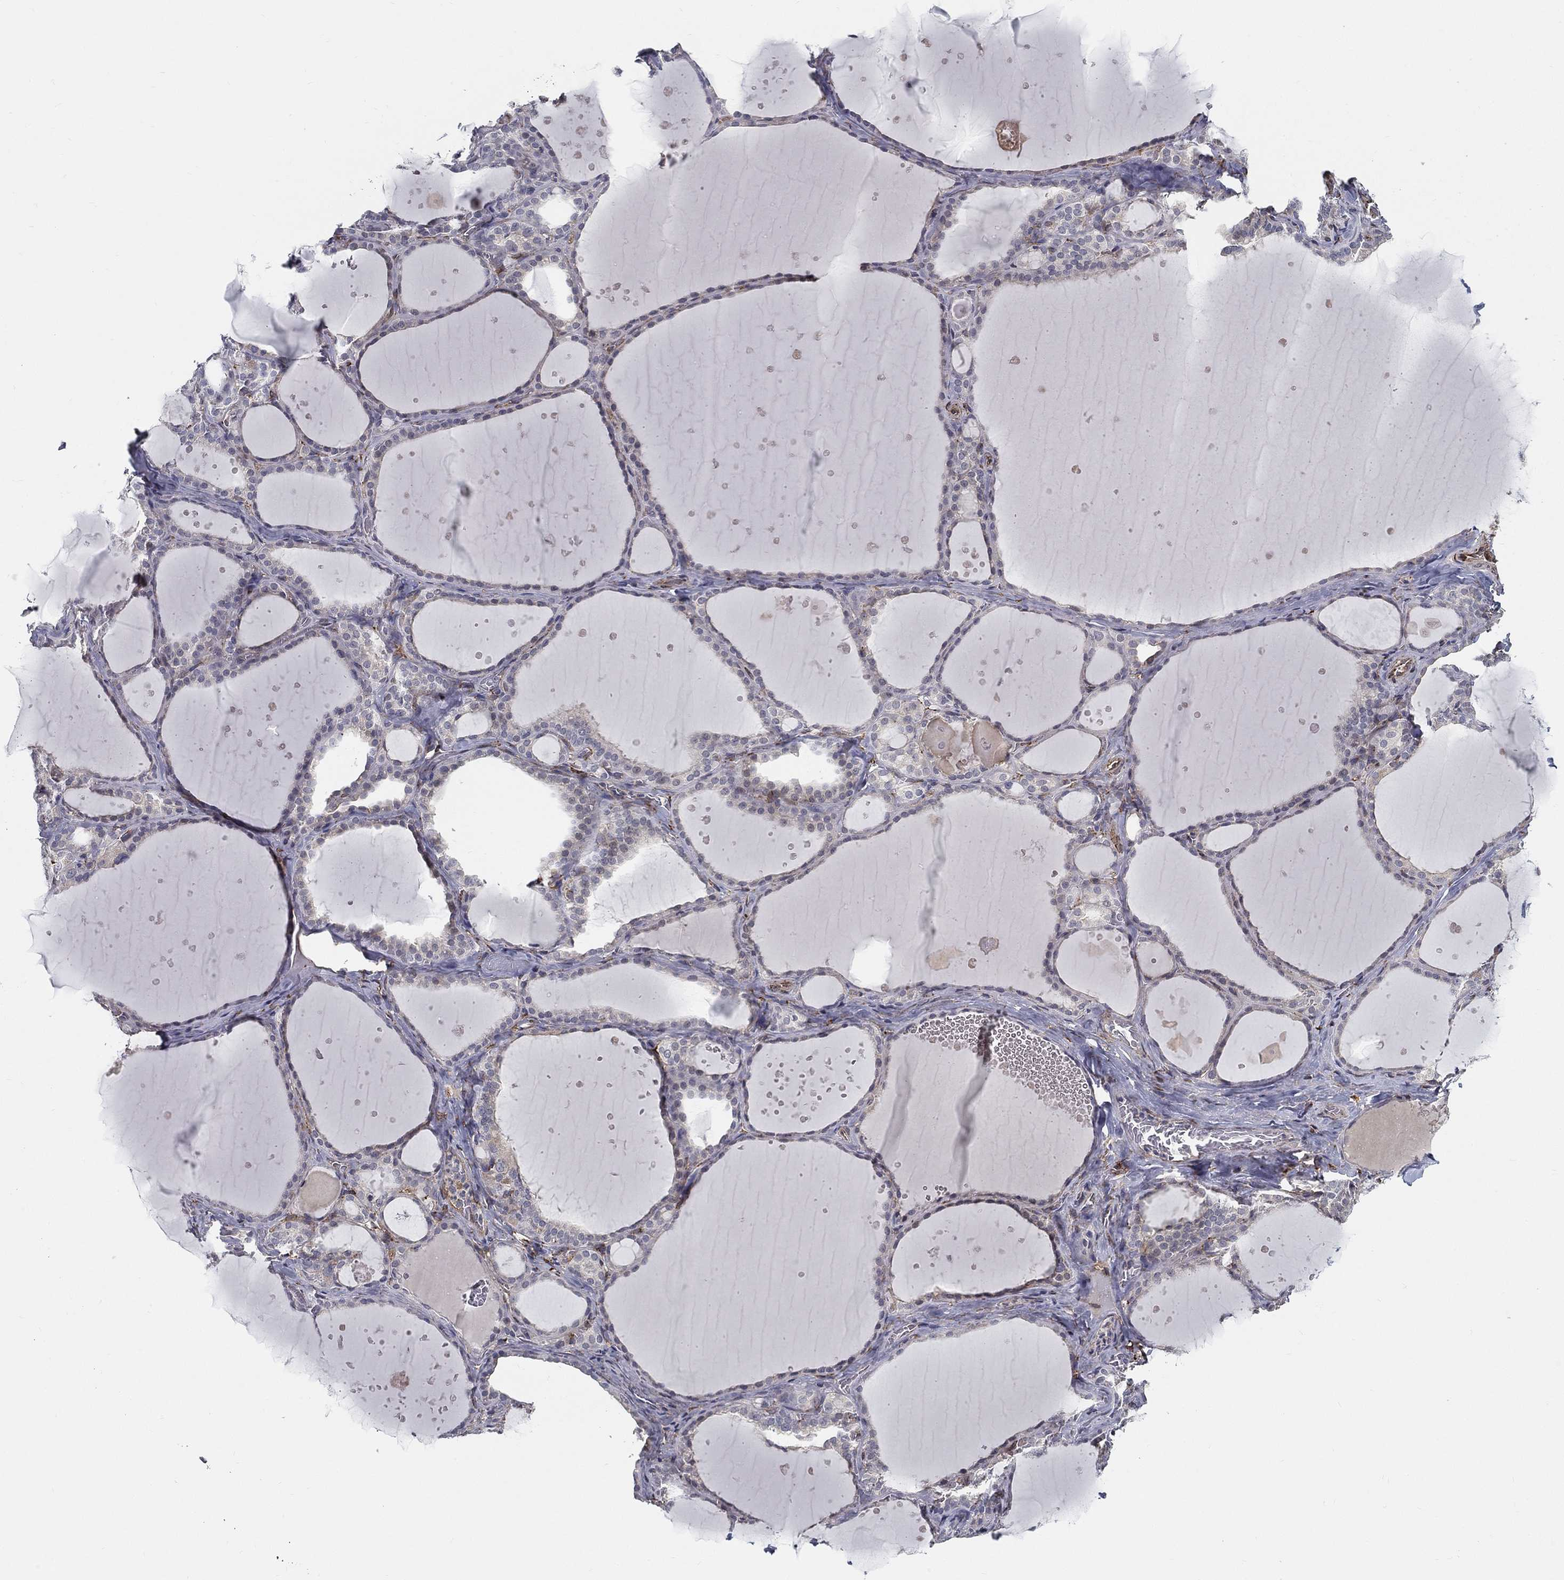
{"staining": {"intensity": "negative", "quantity": "none", "location": "none"}, "tissue": "thyroid gland", "cell_type": "Glandular cells", "image_type": "normal", "snomed": [{"axis": "morphology", "description": "Normal tissue, NOS"}, {"axis": "topography", "description": "Thyroid gland"}], "caption": "Glandular cells show no significant staining in normal thyroid gland. (Stains: DAB immunohistochemistry (IHC) with hematoxylin counter stain, Microscopy: brightfield microscopy at high magnification).", "gene": "LRRC56", "patient": {"sex": "male", "age": 63}}